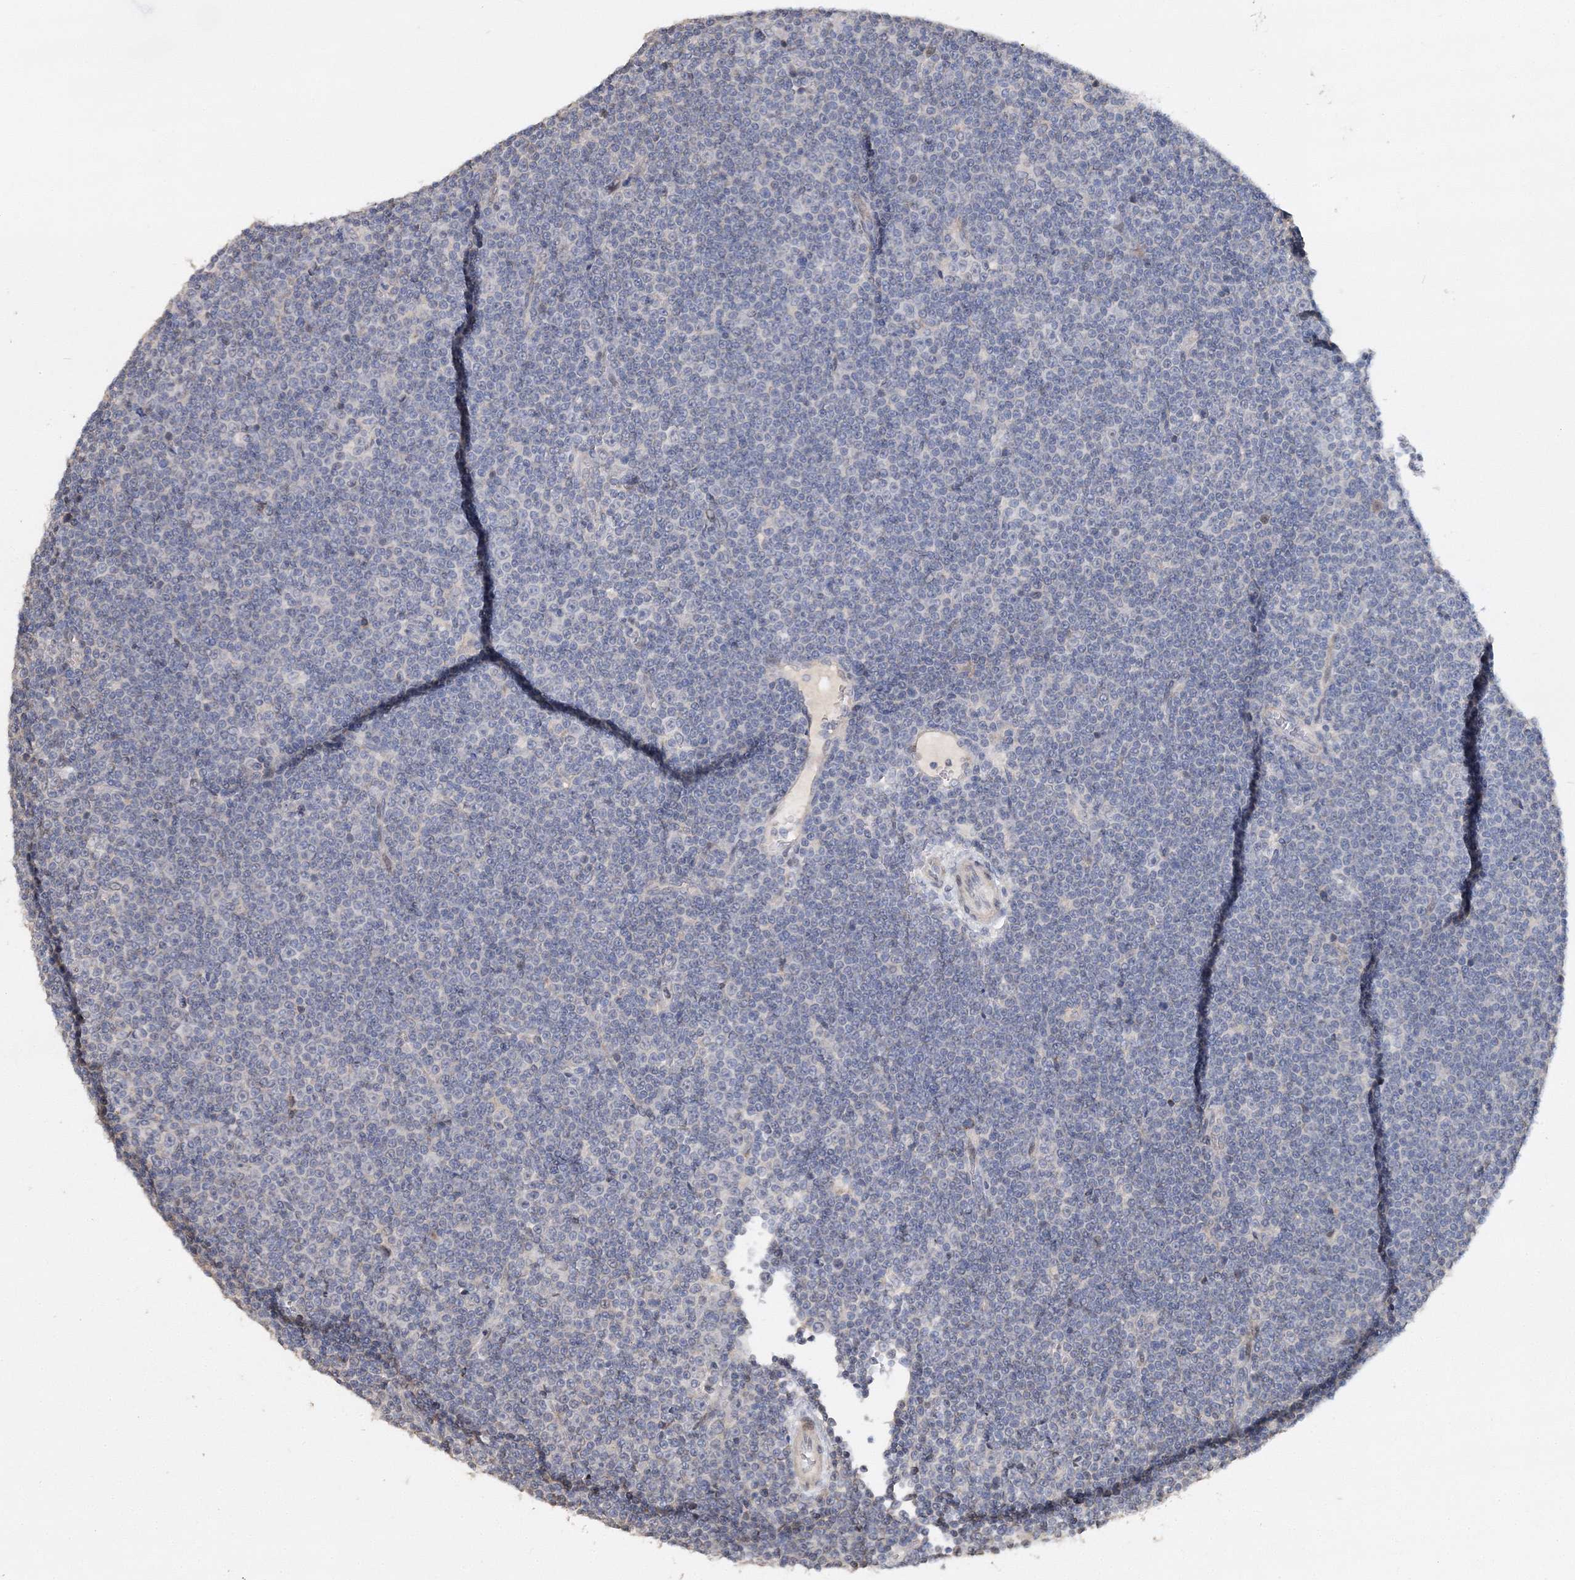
{"staining": {"intensity": "negative", "quantity": "none", "location": "none"}, "tissue": "lymphoma", "cell_type": "Tumor cells", "image_type": "cancer", "snomed": [{"axis": "morphology", "description": "Malignant lymphoma, non-Hodgkin's type, Low grade"}, {"axis": "topography", "description": "Lymph node"}], "caption": "An immunohistochemistry micrograph of lymphoma is shown. There is no staining in tumor cells of lymphoma.", "gene": "GJB5", "patient": {"sex": "female", "age": 67}}